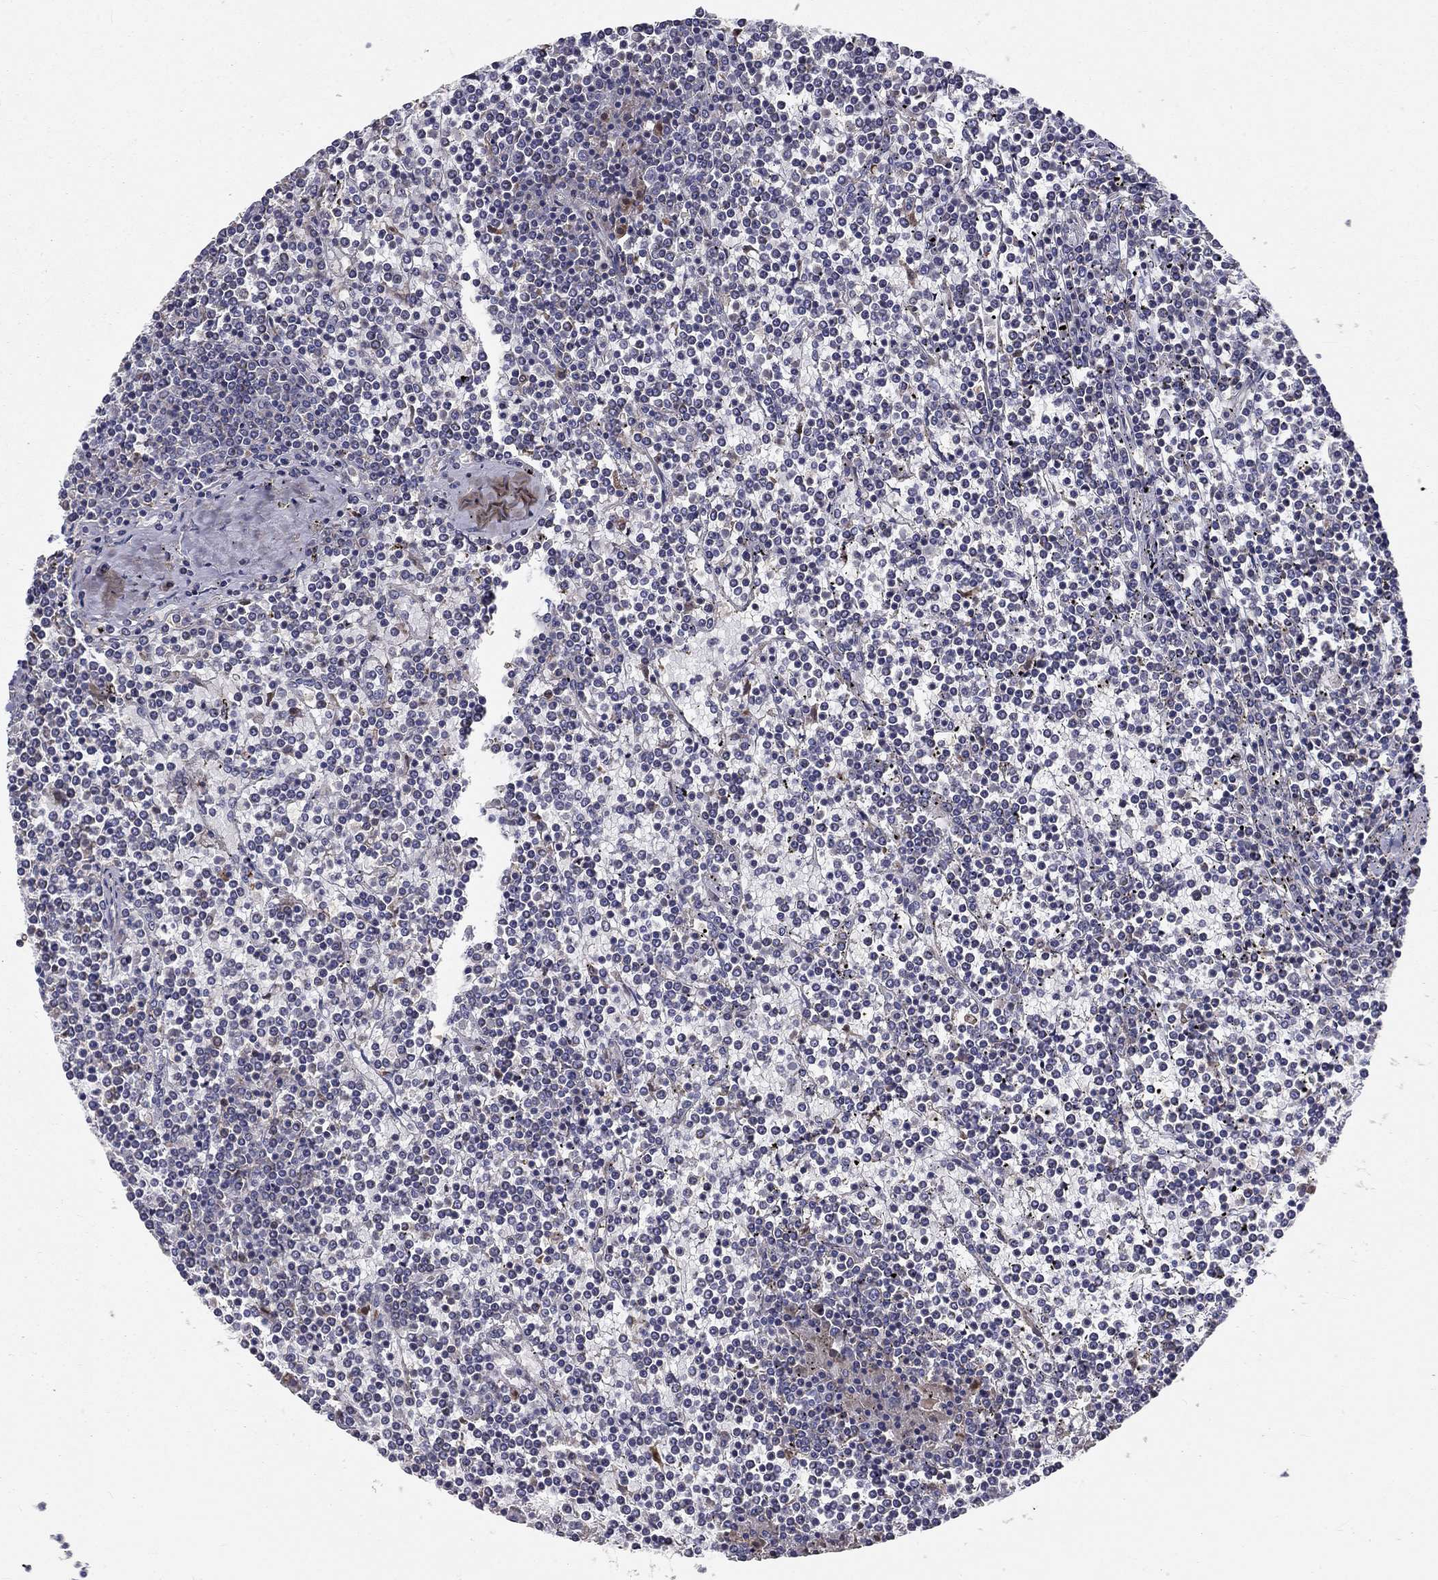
{"staining": {"intensity": "negative", "quantity": "none", "location": "none"}, "tissue": "lymphoma", "cell_type": "Tumor cells", "image_type": "cancer", "snomed": [{"axis": "morphology", "description": "Malignant lymphoma, non-Hodgkin's type, Low grade"}, {"axis": "topography", "description": "Spleen"}], "caption": "The image reveals no staining of tumor cells in malignant lymphoma, non-Hodgkin's type (low-grade).", "gene": "ALDH4A1", "patient": {"sex": "female", "age": 19}}